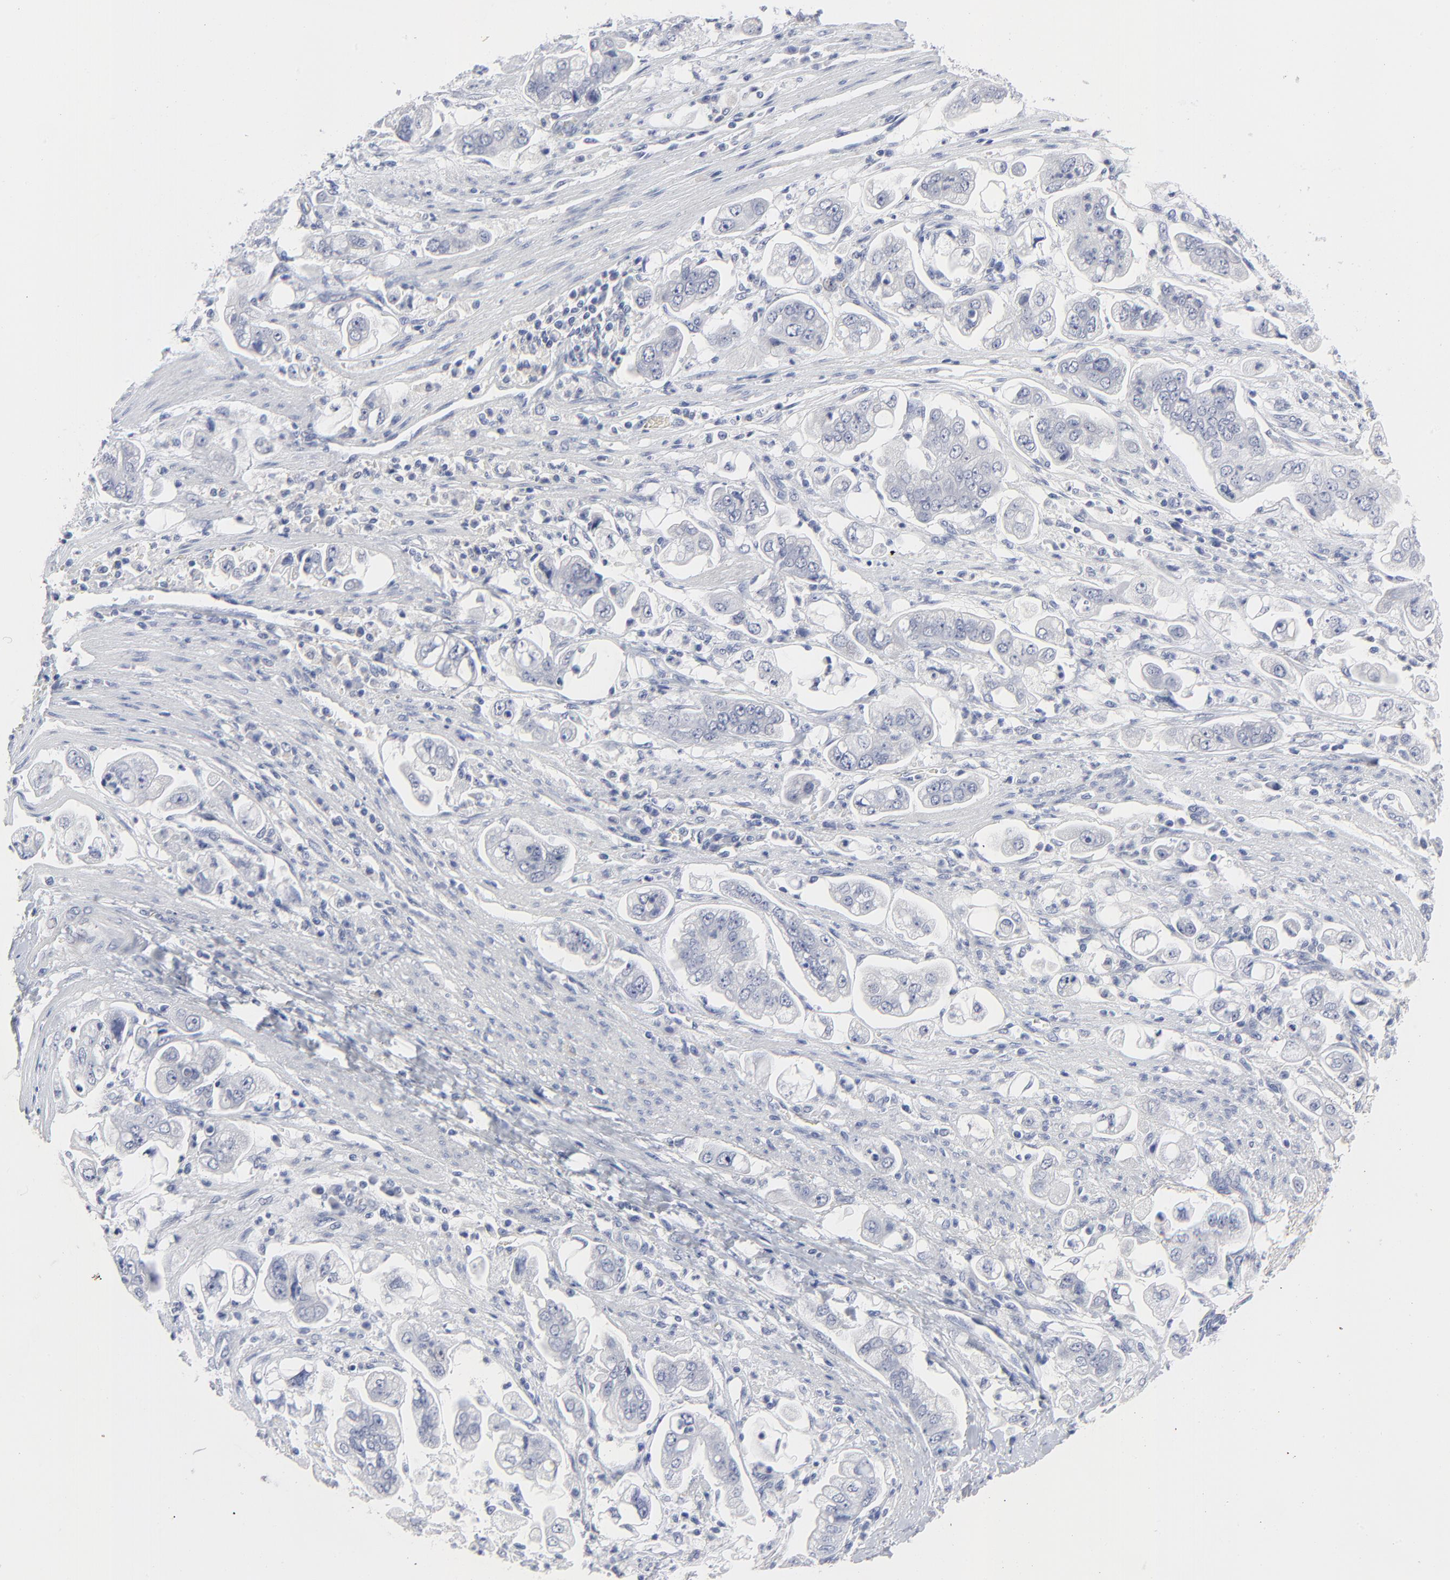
{"staining": {"intensity": "negative", "quantity": "none", "location": "none"}, "tissue": "stomach cancer", "cell_type": "Tumor cells", "image_type": "cancer", "snomed": [{"axis": "morphology", "description": "Adenocarcinoma, NOS"}, {"axis": "topography", "description": "Stomach"}], "caption": "Tumor cells are negative for protein expression in human adenocarcinoma (stomach).", "gene": "CLEC4G", "patient": {"sex": "male", "age": 62}}